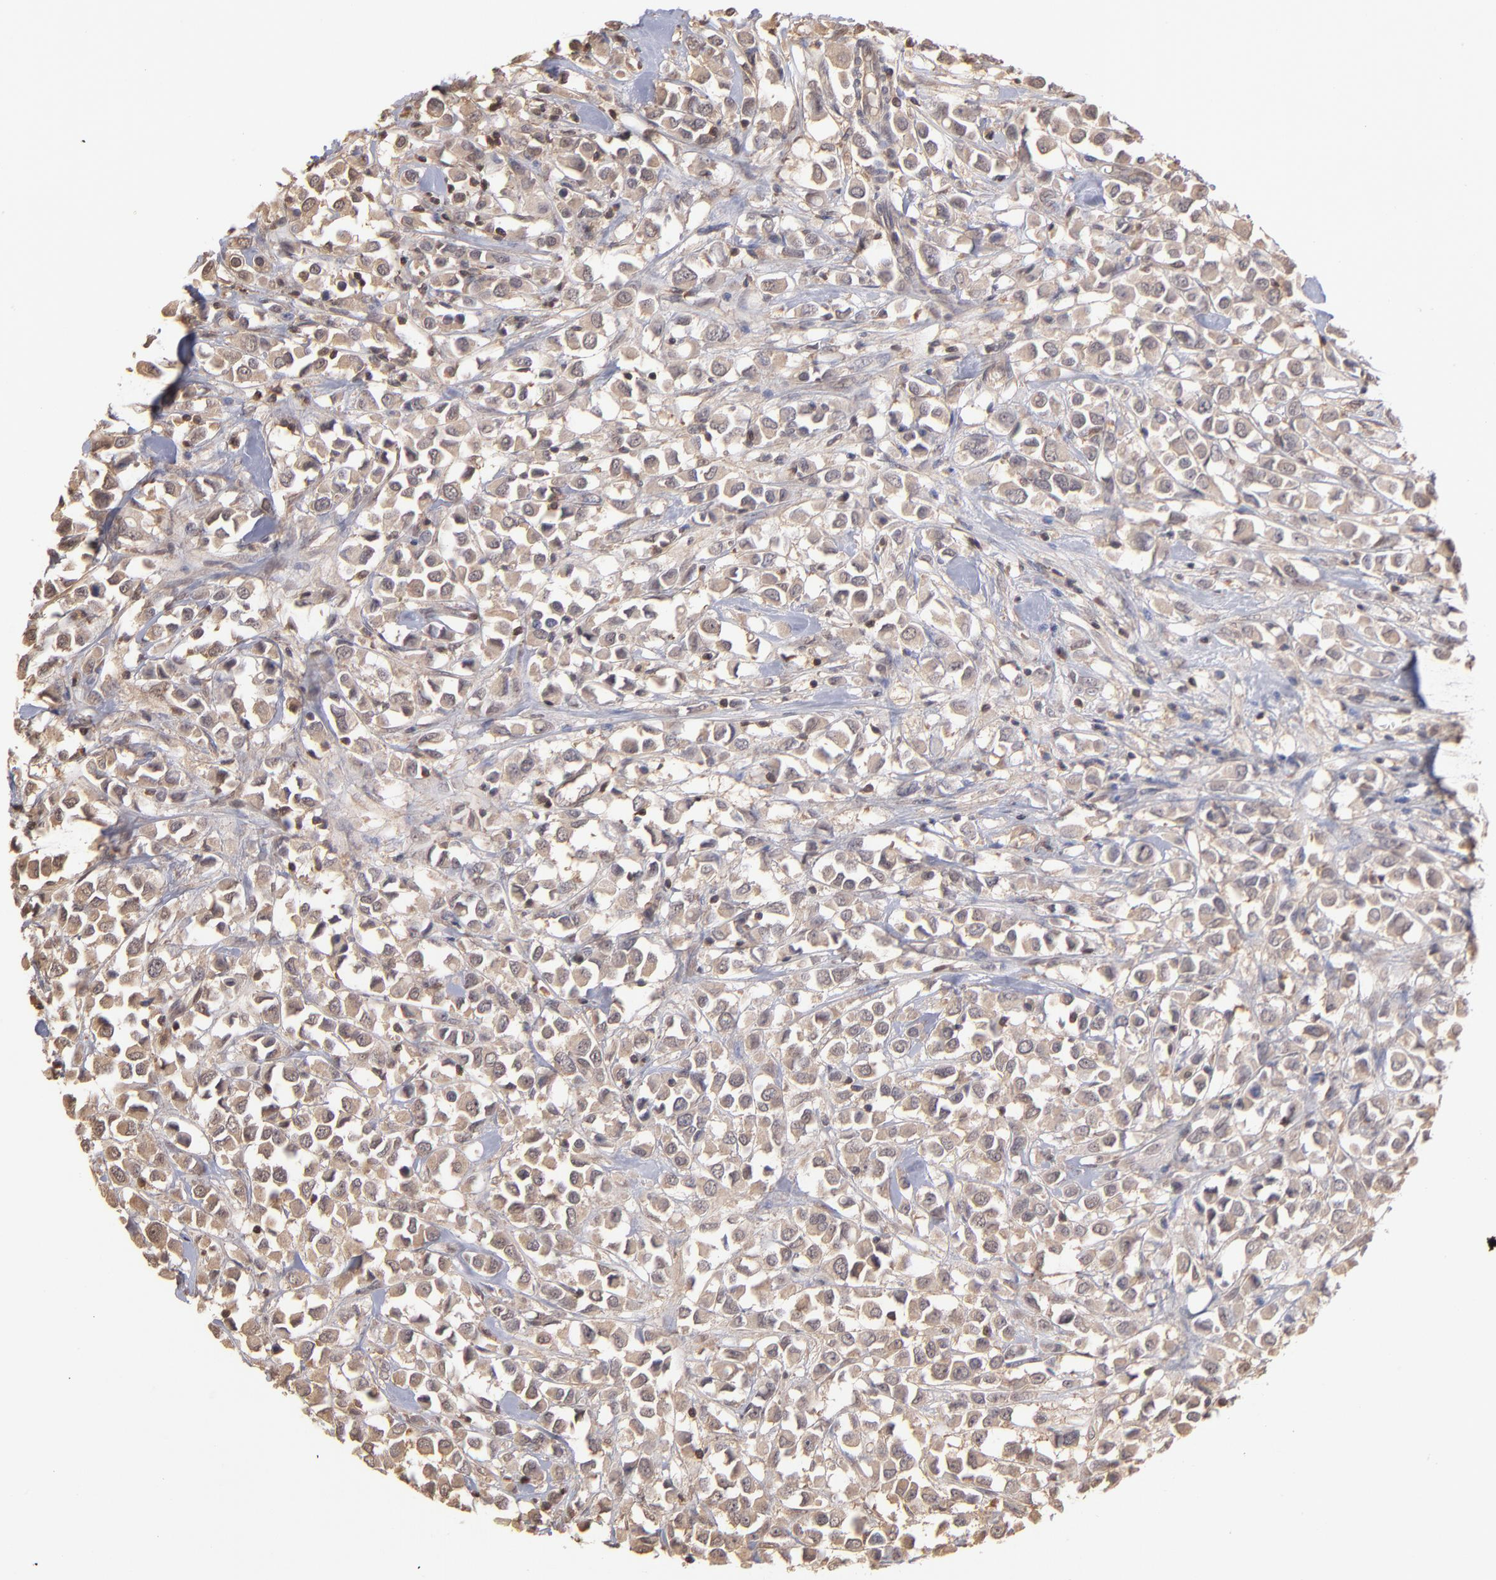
{"staining": {"intensity": "moderate", "quantity": ">75%", "location": "cytoplasmic/membranous"}, "tissue": "breast cancer", "cell_type": "Tumor cells", "image_type": "cancer", "snomed": [{"axis": "morphology", "description": "Duct carcinoma"}, {"axis": "topography", "description": "Breast"}], "caption": "This micrograph displays IHC staining of intraductal carcinoma (breast), with medium moderate cytoplasmic/membranous staining in about >75% of tumor cells.", "gene": "MAP2K2", "patient": {"sex": "female", "age": 61}}